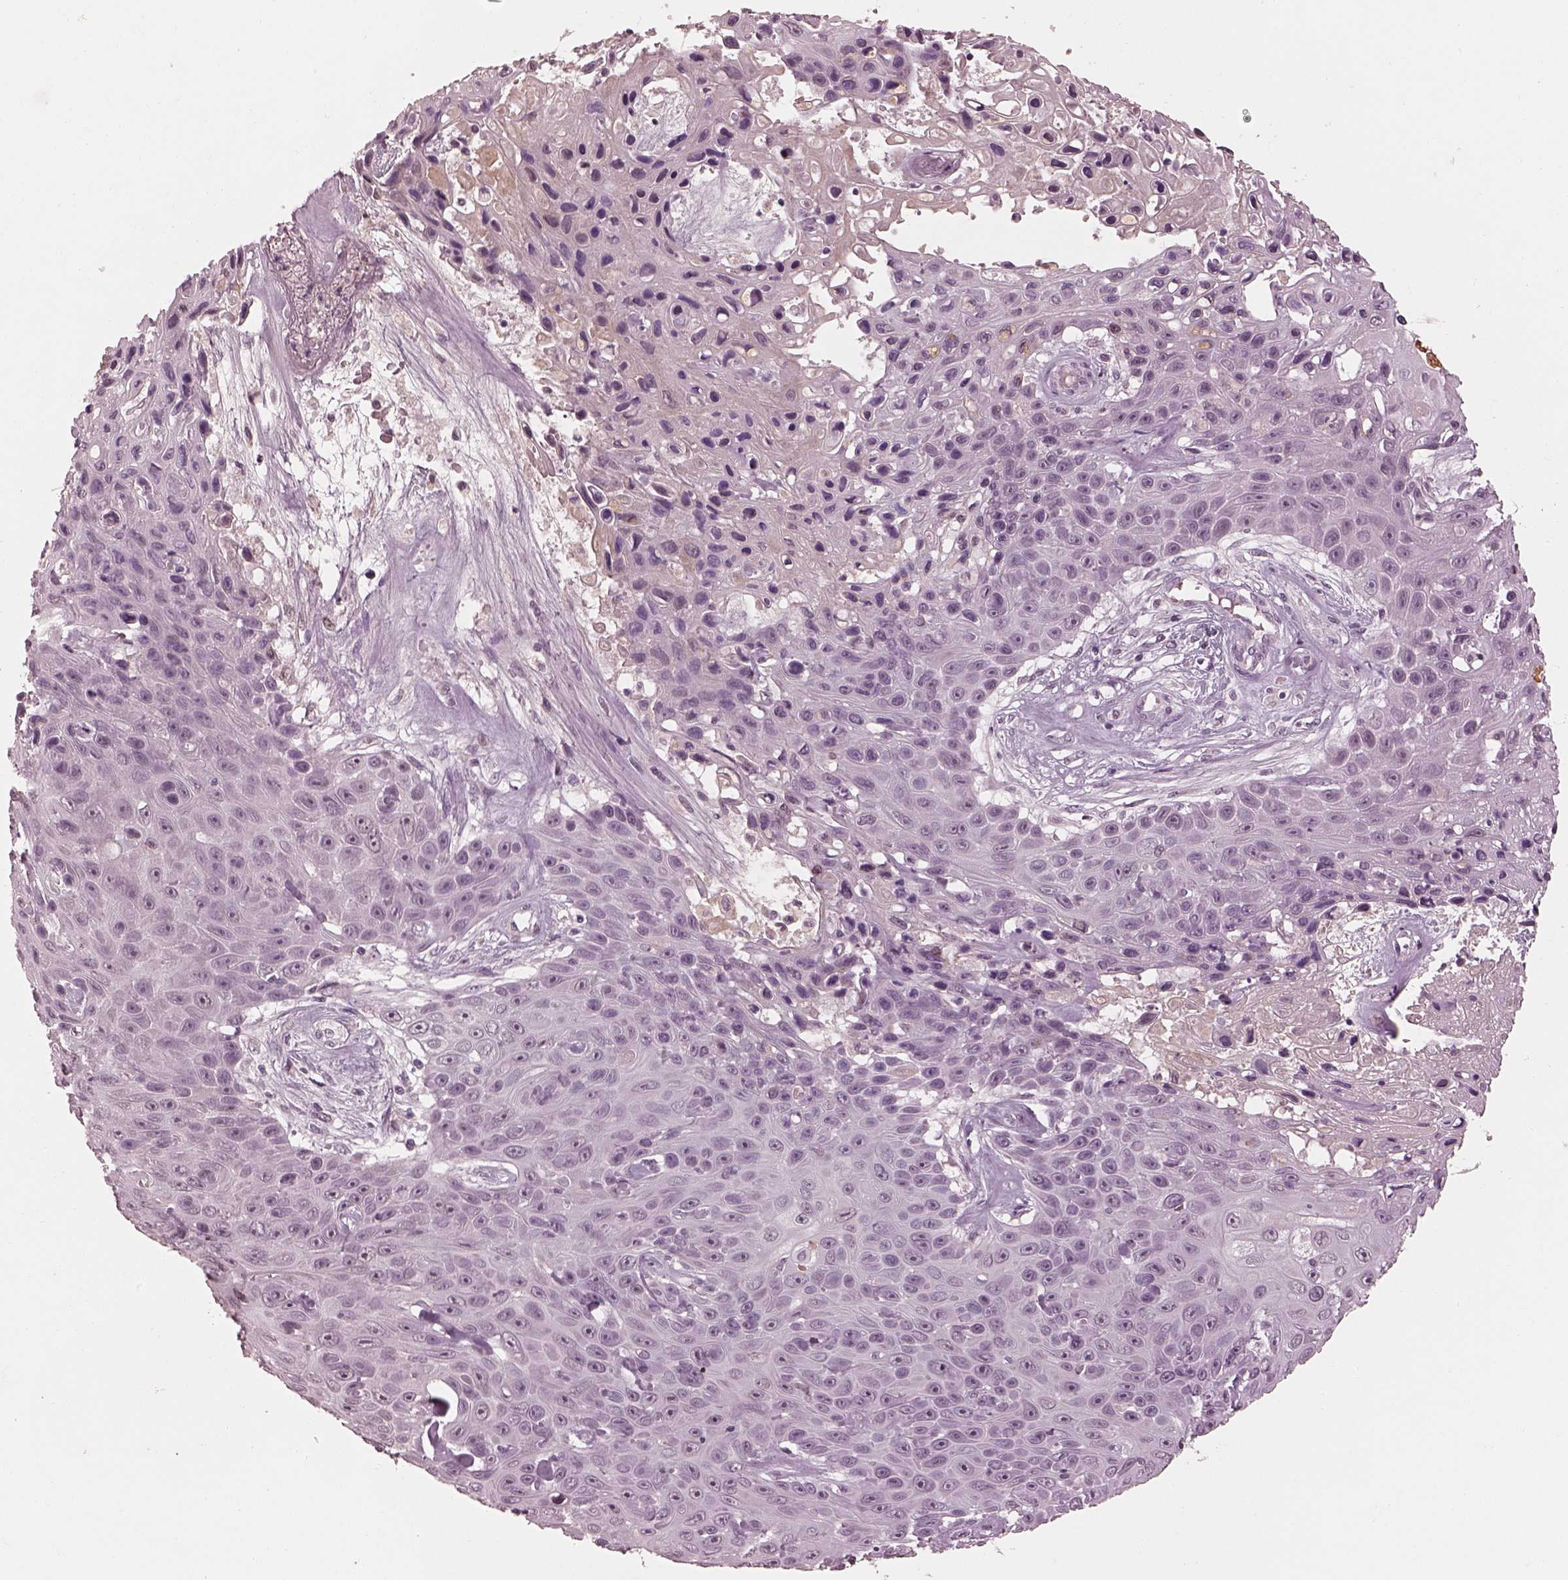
{"staining": {"intensity": "negative", "quantity": "none", "location": "none"}, "tissue": "skin cancer", "cell_type": "Tumor cells", "image_type": "cancer", "snomed": [{"axis": "morphology", "description": "Squamous cell carcinoma, NOS"}, {"axis": "topography", "description": "Skin"}], "caption": "Immunohistochemistry (IHC) image of human skin squamous cell carcinoma stained for a protein (brown), which demonstrates no expression in tumor cells.", "gene": "KCNA2", "patient": {"sex": "male", "age": 82}}